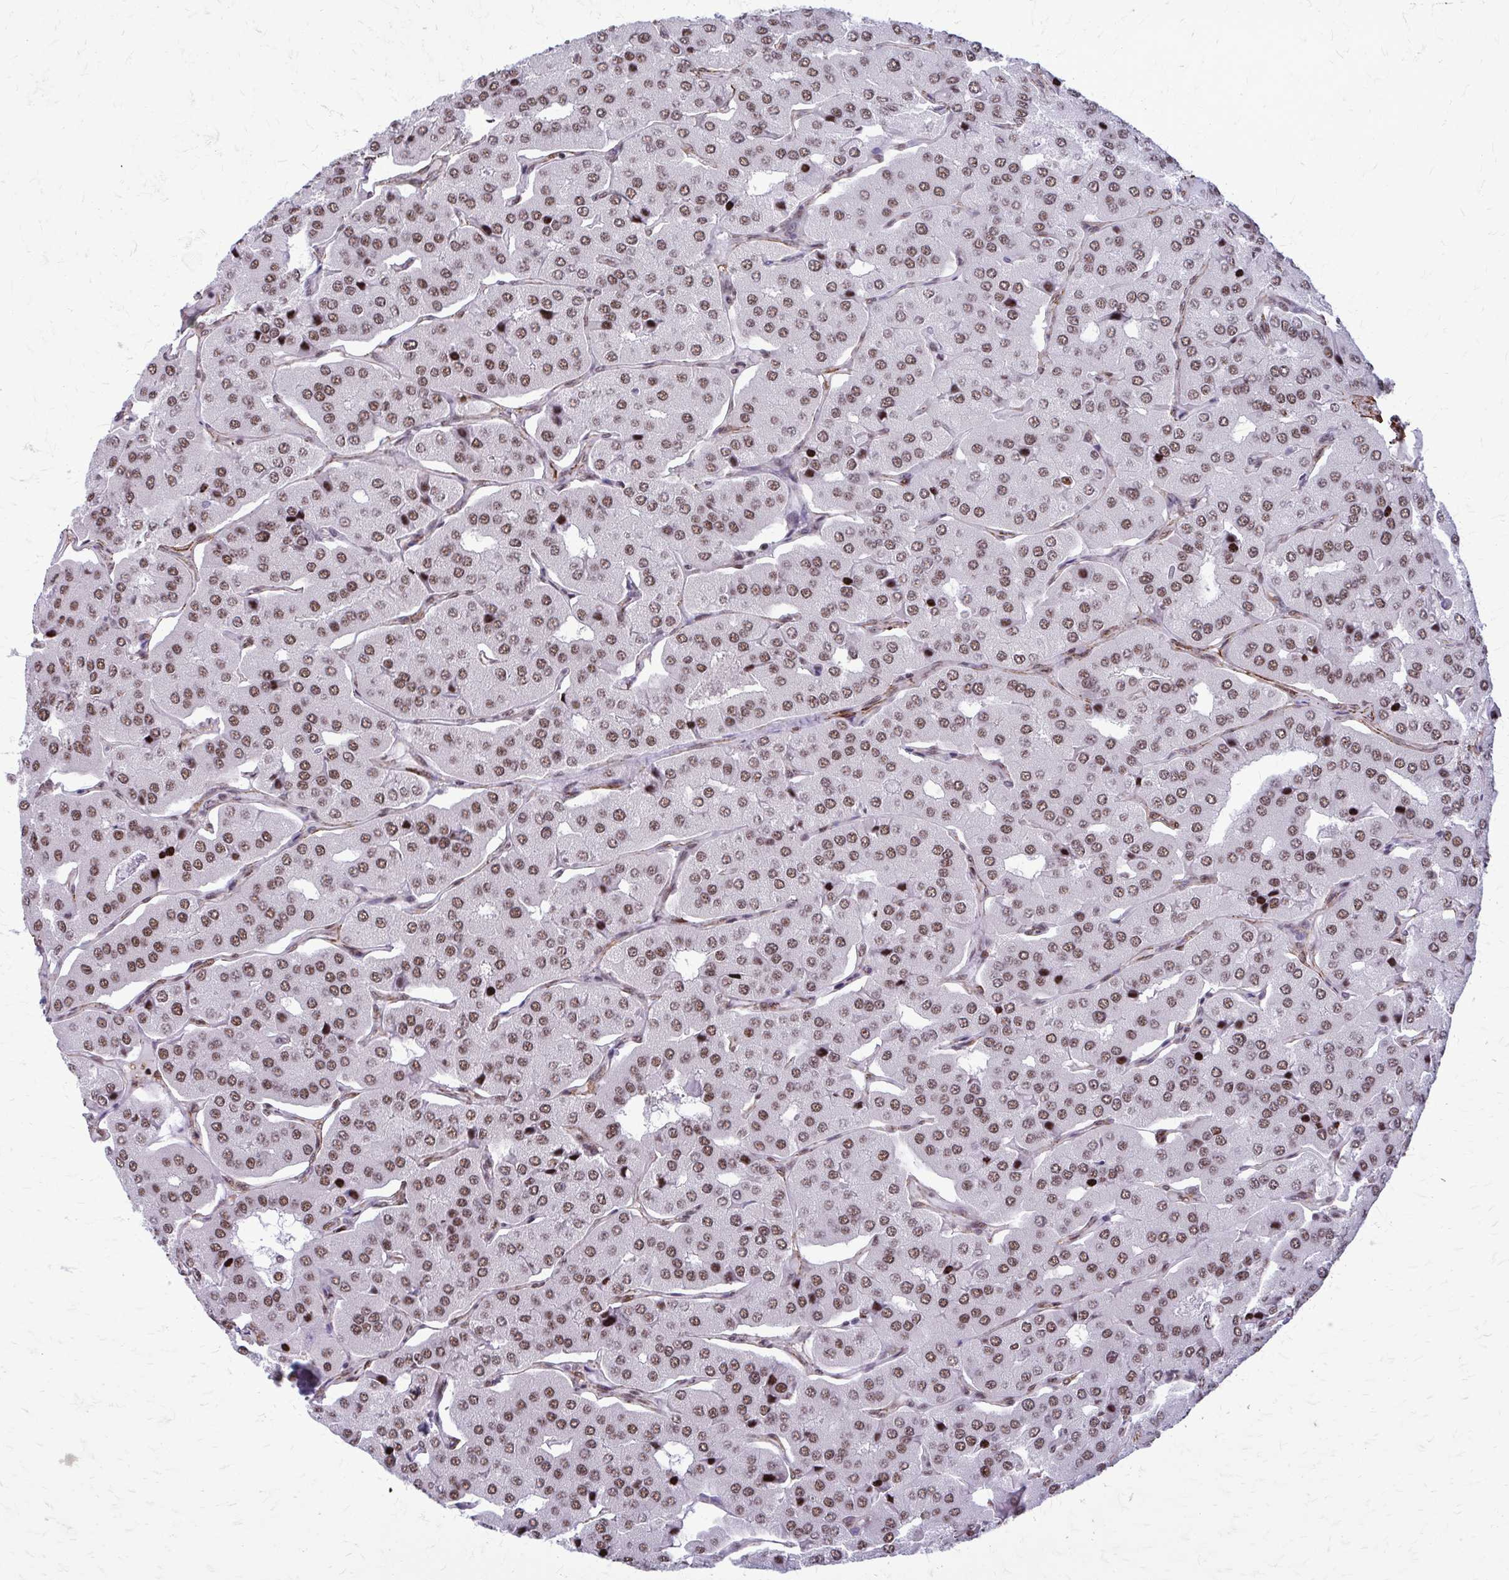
{"staining": {"intensity": "moderate", "quantity": ">75%", "location": "nuclear"}, "tissue": "parathyroid gland", "cell_type": "Glandular cells", "image_type": "normal", "snomed": [{"axis": "morphology", "description": "Normal tissue, NOS"}, {"axis": "morphology", "description": "Adenoma, NOS"}, {"axis": "topography", "description": "Parathyroid gland"}], "caption": "Immunohistochemical staining of normal human parathyroid gland demonstrates moderate nuclear protein expression in about >75% of glandular cells.", "gene": "NRBF2", "patient": {"sex": "female", "age": 86}}